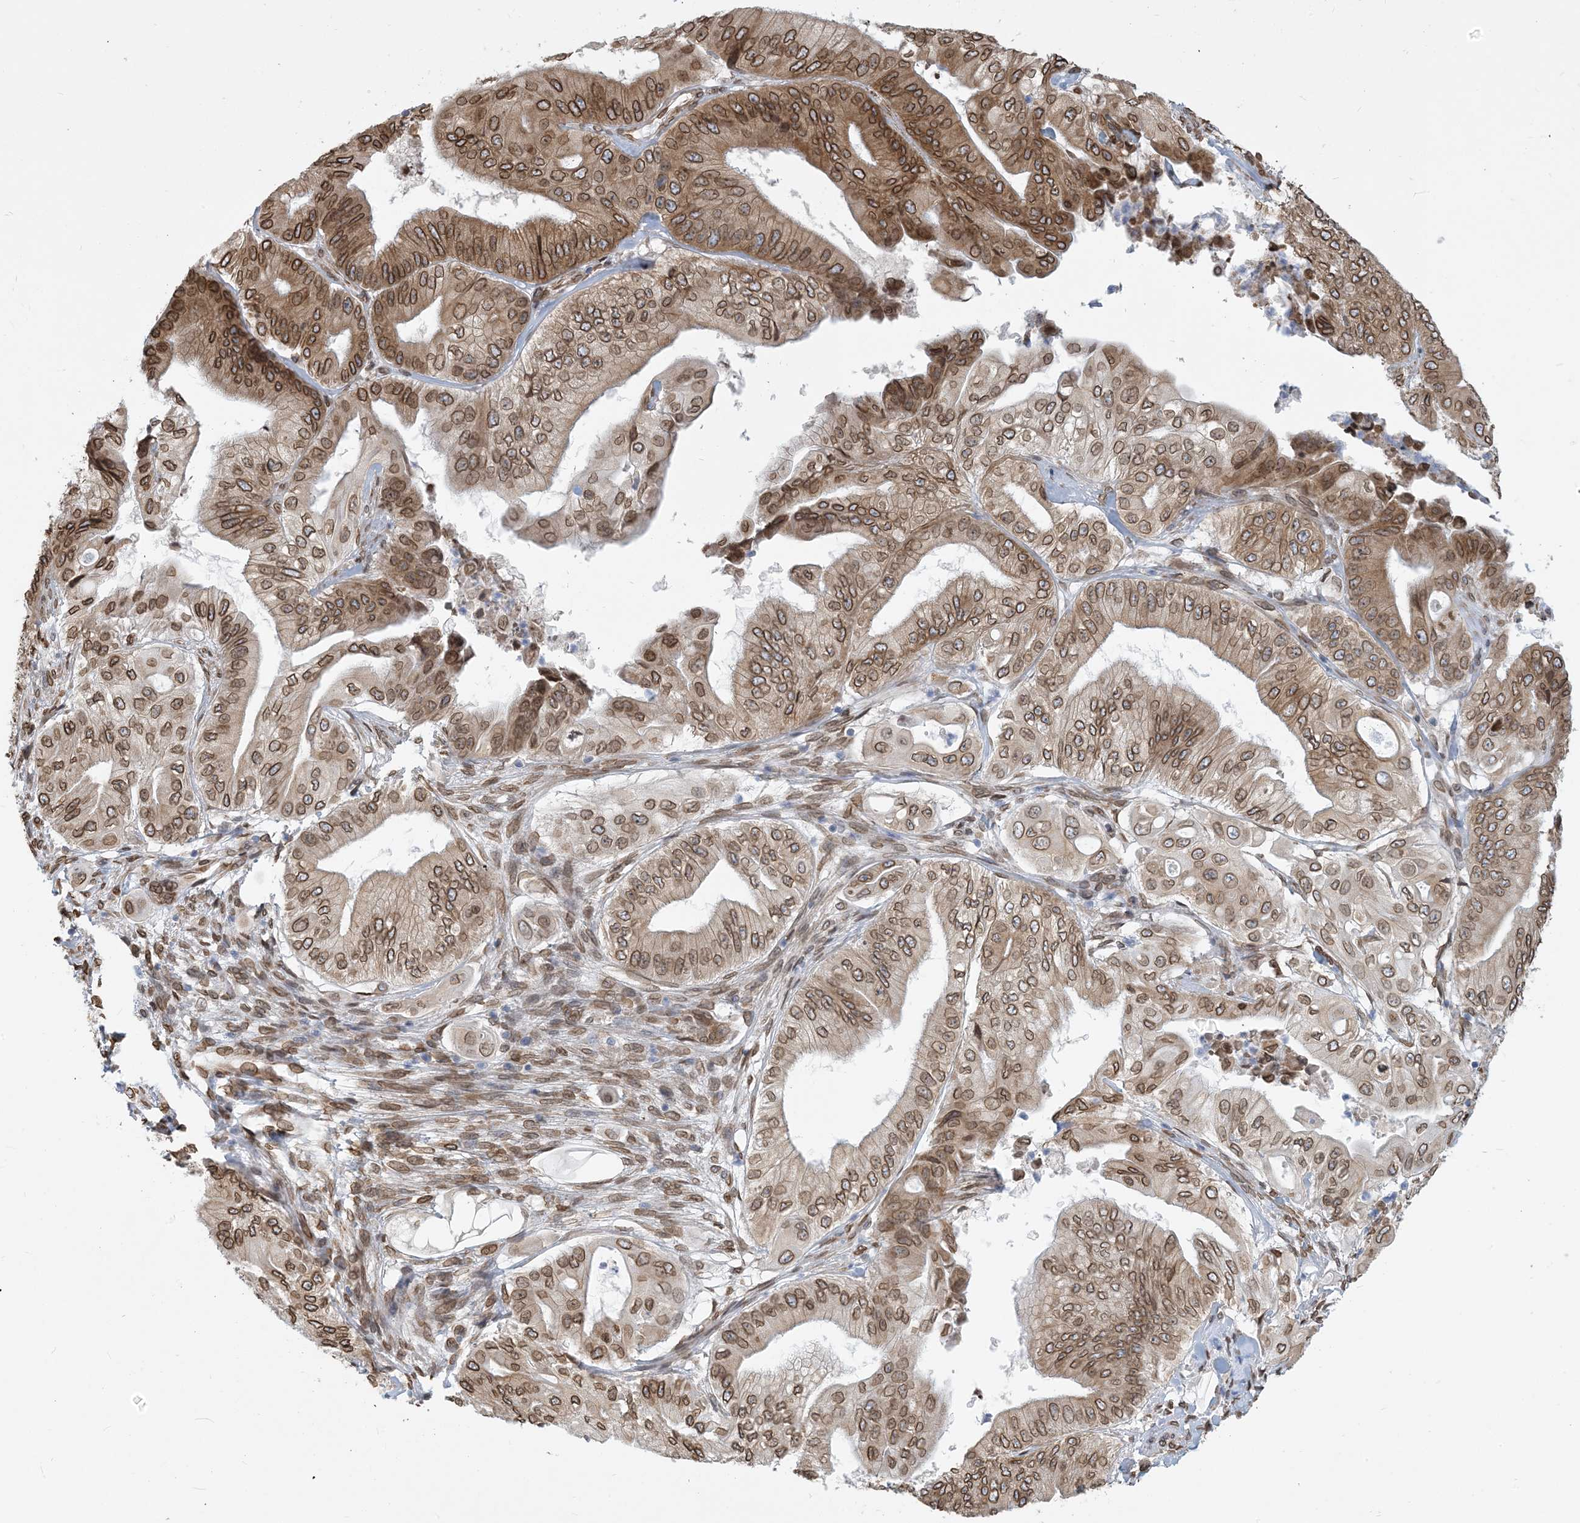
{"staining": {"intensity": "moderate", "quantity": ">75%", "location": "cytoplasmic/membranous,nuclear"}, "tissue": "pancreatic cancer", "cell_type": "Tumor cells", "image_type": "cancer", "snomed": [{"axis": "morphology", "description": "Adenocarcinoma, NOS"}, {"axis": "topography", "description": "Pancreas"}], "caption": "A photomicrograph of human pancreatic cancer stained for a protein shows moderate cytoplasmic/membranous and nuclear brown staining in tumor cells.", "gene": "WWP1", "patient": {"sex": "female", "age": 77}}